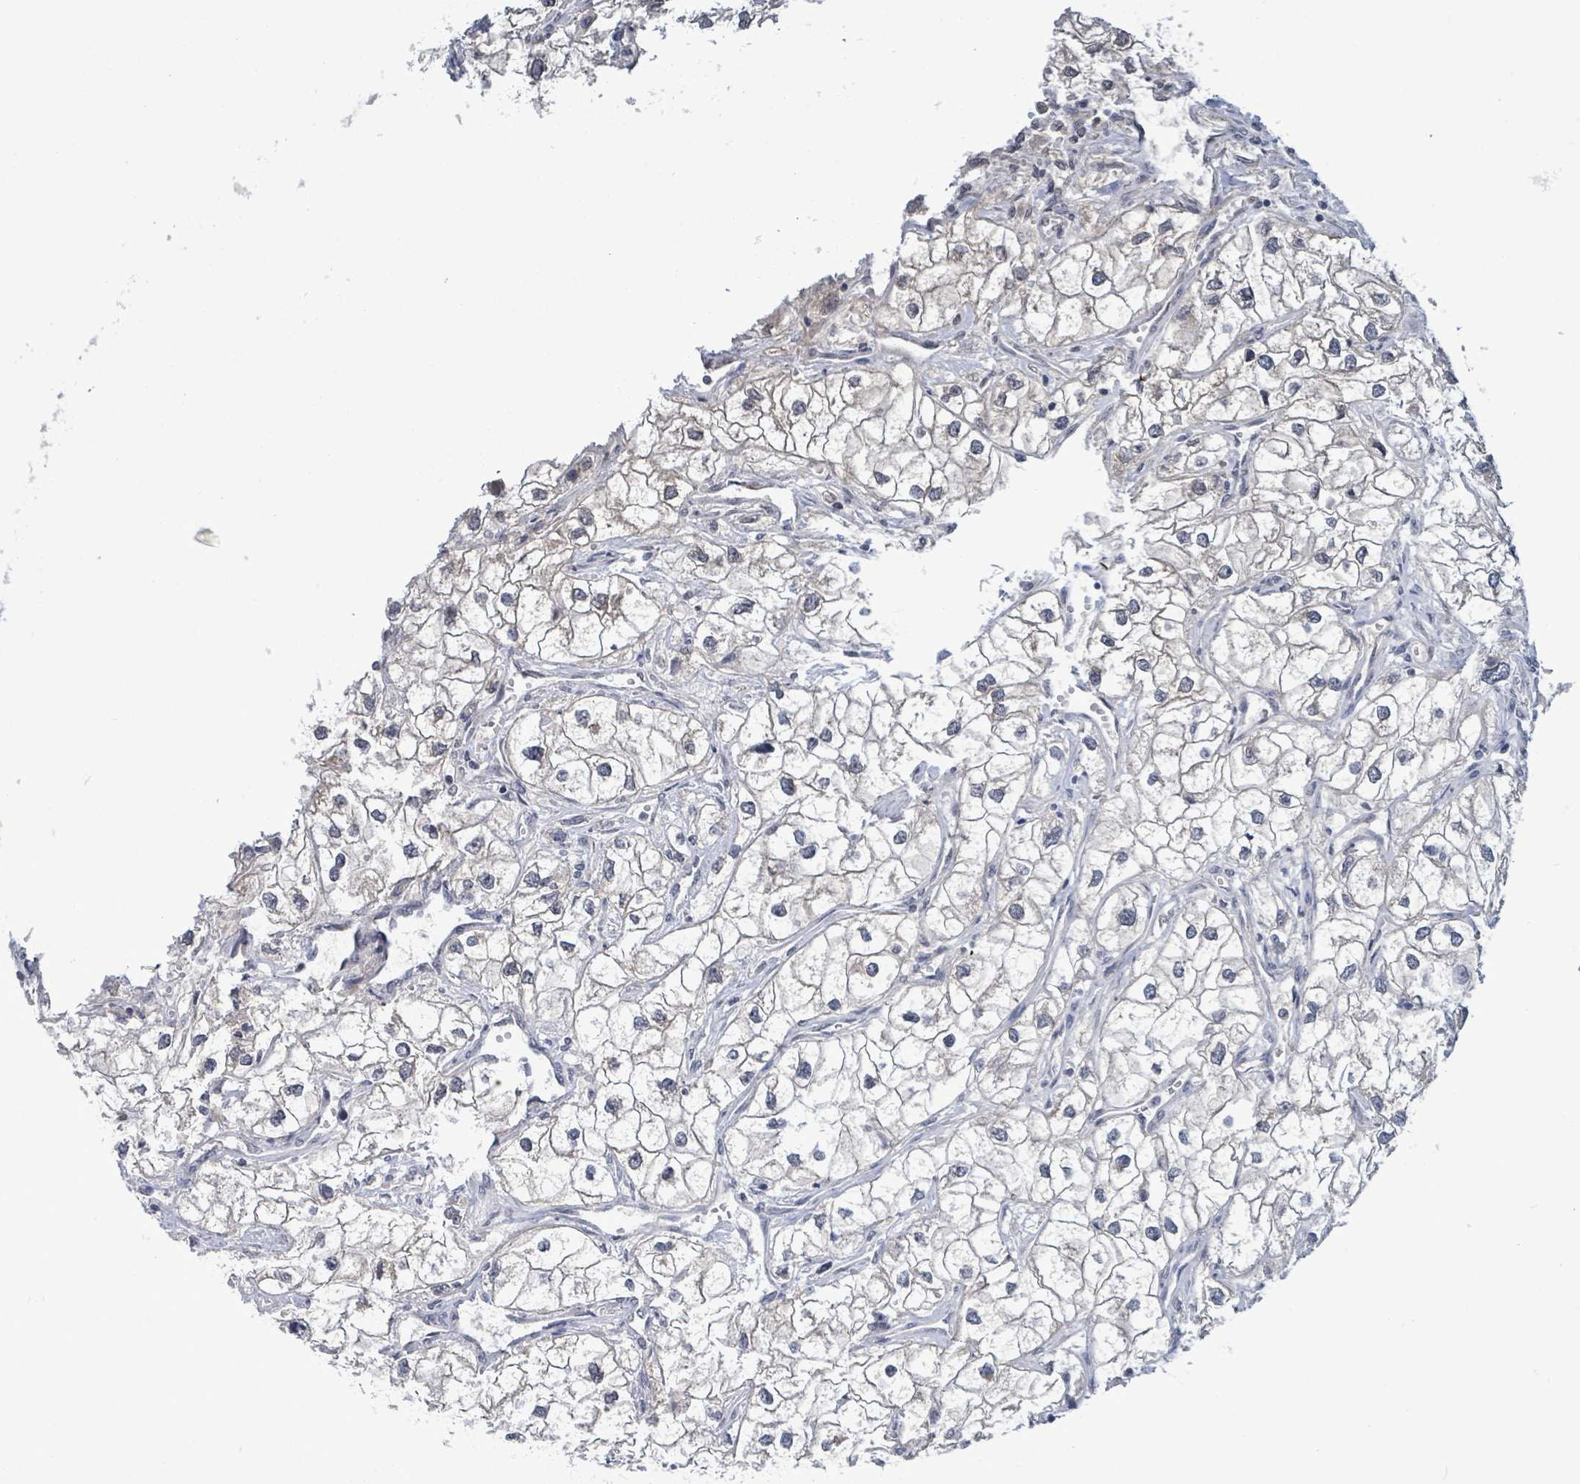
{"staining": {"intensity": "weak", "quantity": "25%-75%", "location": "cytoplasmic/membranous"}, "tissue": "renal cancer", "cell_type": "Tumor cells", "image_type": "cancer", "snomed": [{"axis": "morphology", "description": "Adenocarcinoma, NOS"}, {"axis": "topography", "description": "Kidney"}], "caption": "Tumor cells reveal weak cytoplasmic/membranous expression in about 25%-75% of cells in renal adenocarcinoma.", "gene": "COQ10B", "patient": {"sex": "male", "age": 59}}